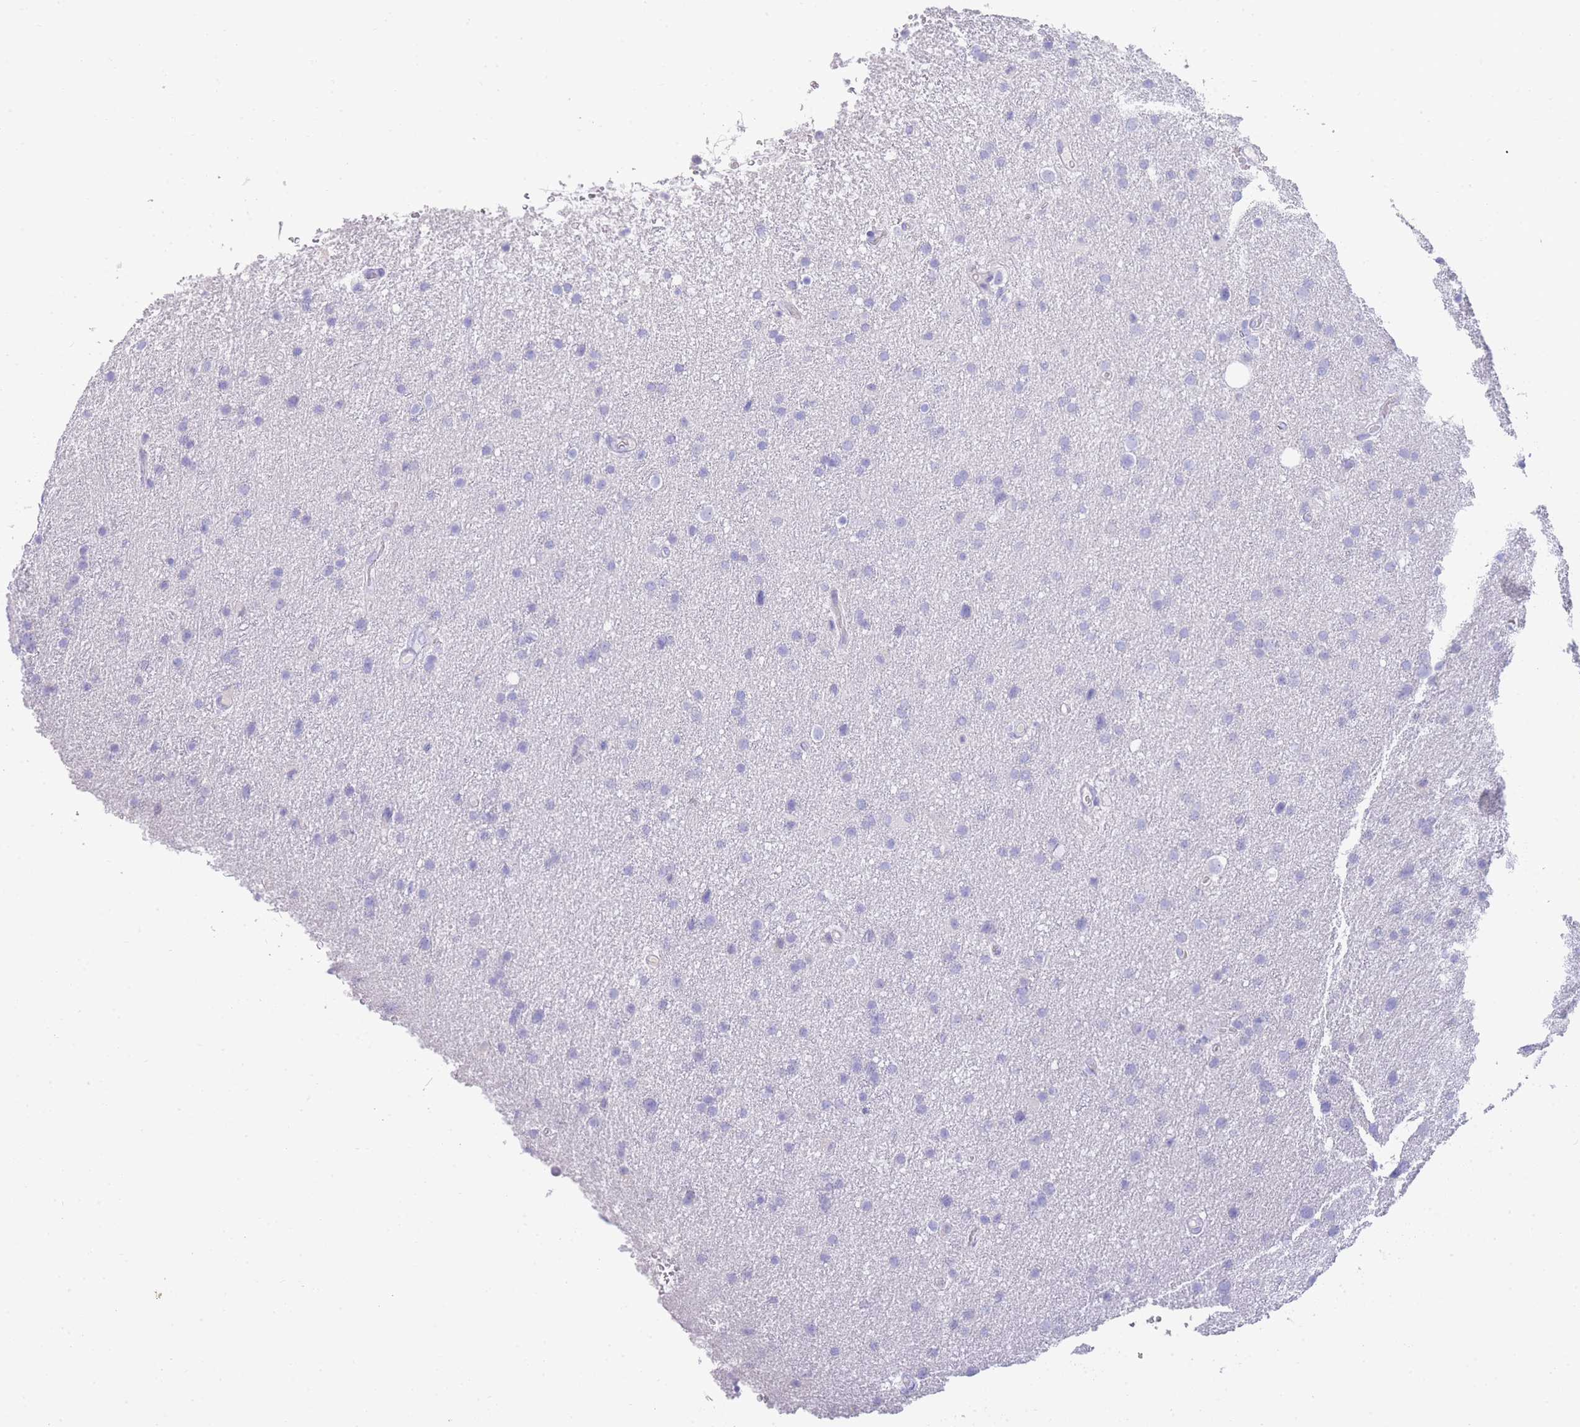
{"staining": {"intensity": "negative", "quantity": "none", "location": "none"}, "tissue": "glioma", "cell_type": "Tumor cells", "image_type": "cancer", "snomed": [{"axis": "morphology", "description": "Glioma, malignant, Low grade"}, {"axis": "topography", "description": "Brain"}], "caption": "Immunohistochemical staining of human malignant low-grade glioma demonstrates no significant expression in tumor cells.", "gene": "LRRC37A", "patient": {"sex": "female", "age": 32}}